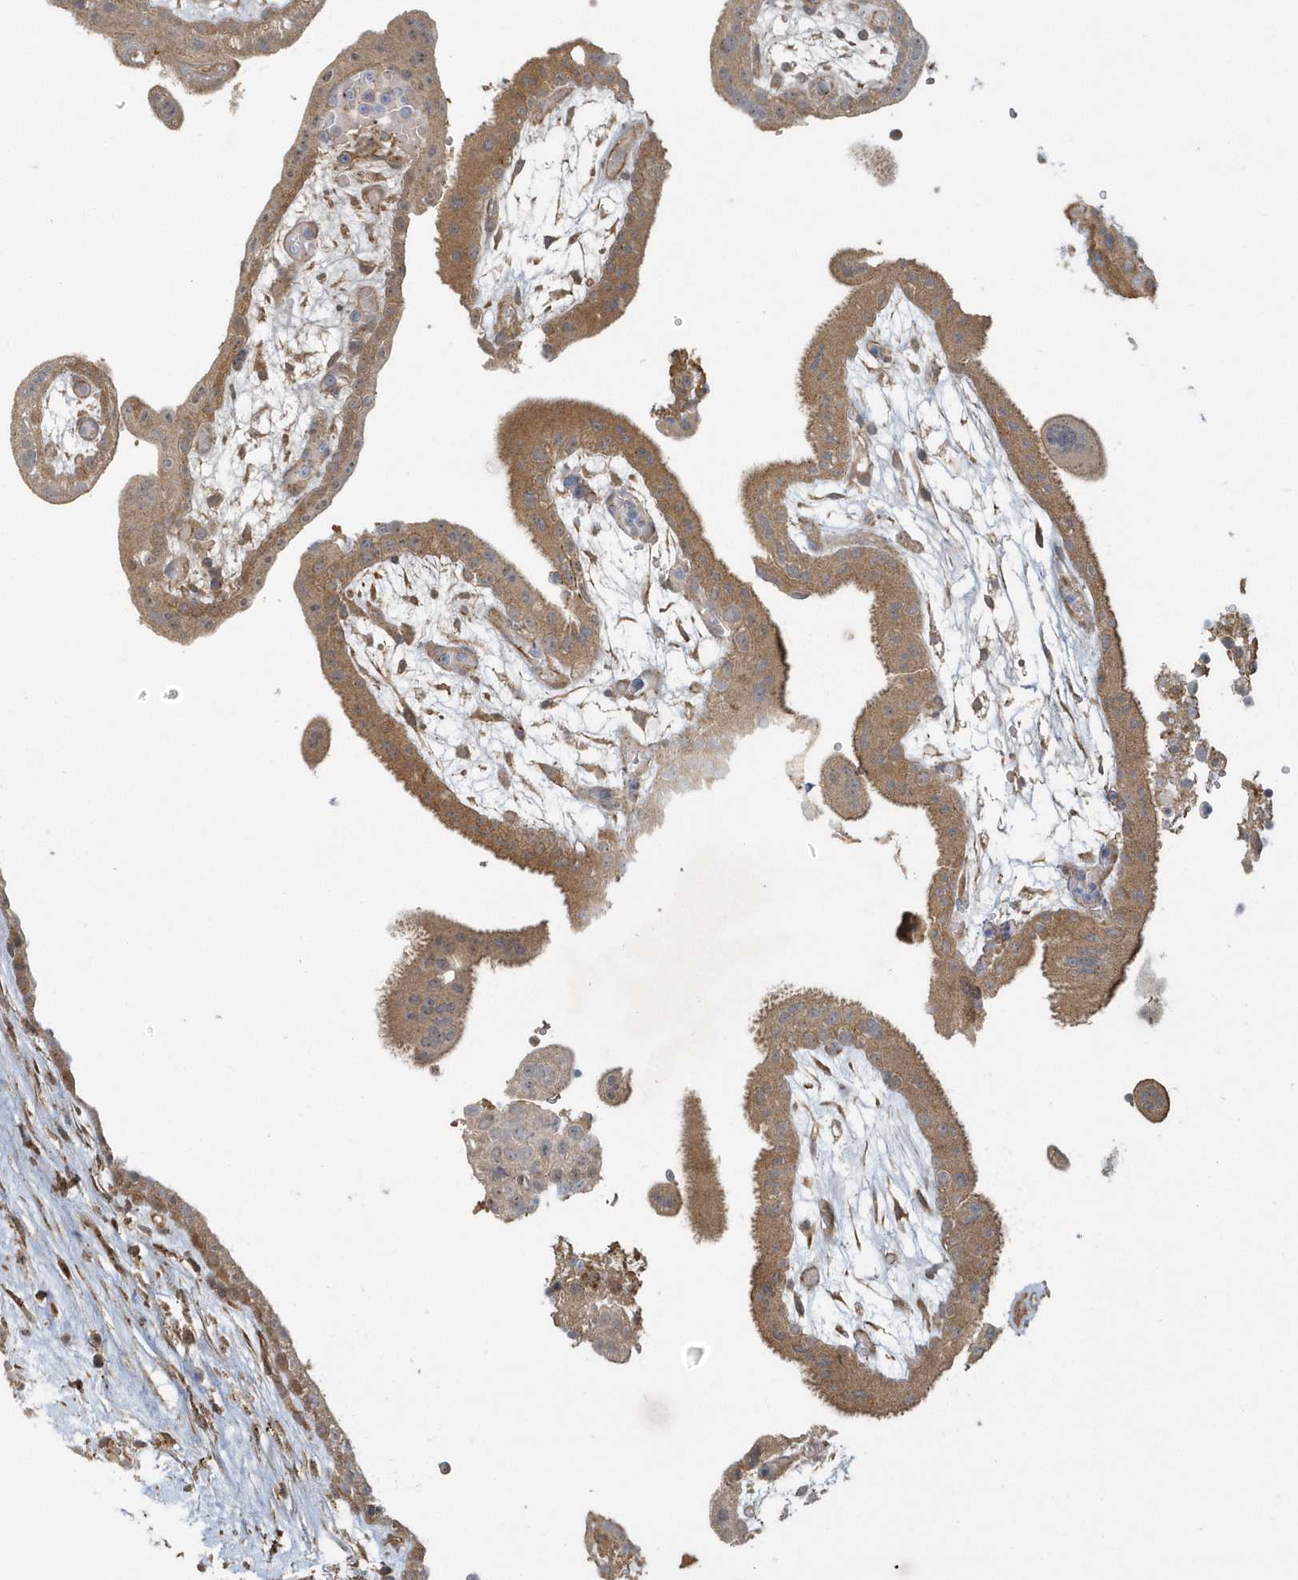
{"staining": {"intensity": "moderate", "quantity": "25%-75%", "location": "cytoplasmic/membranous"}, "tissue": "placenta", "cell_type": "Decidual cells", "image_type": "normal", "snomed": [{"axis": "morphology", "description": "Normal tissue, NOS"}, {"axis": "topography", "description": "Placenta"}], "caption": "A high-resolution photomicrograph shows immunohistochemistry (IHC) staining of benign placenta, which shows moderate cytoplasmic/membranous expression in approximately 25%-75% of decidual cells. (brown staining indicates protein expression, while blue staining denotes nuclei).", "gene": "THG1L", "patient": {"sex": "female", "age": 18}}